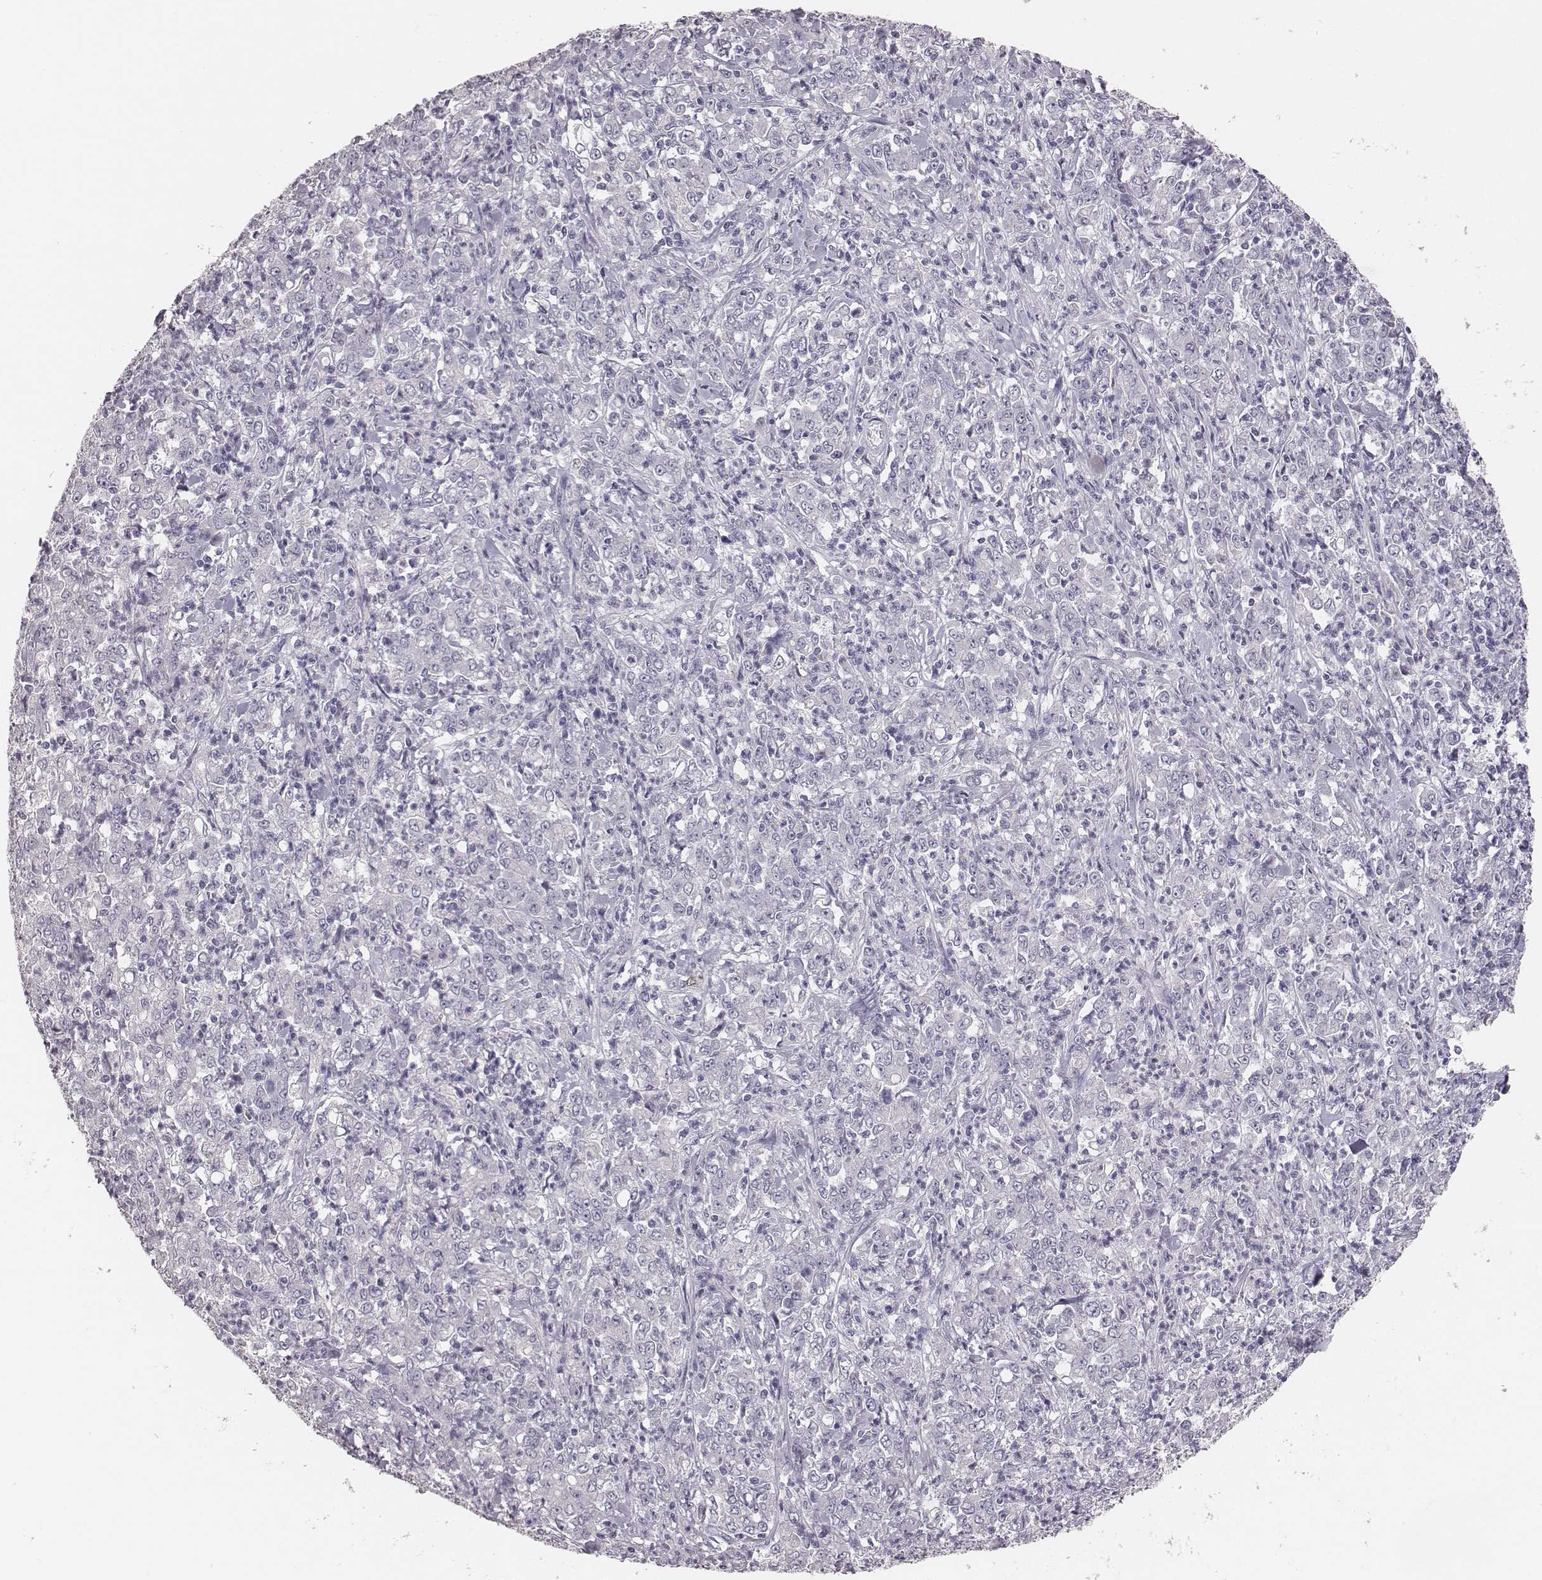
{"staining": {"intensity": "negative", "quantity": "none", "location": "none"}, "tissue": "stomach cancer", "cell_type": "Tumor cells", "image_type": "cancer", "snomed": [{"axis": "morphology", "description": "Adenocarcinoma, NOS"}, {"axis": "topography", "description": "Stomach, lower"}], "caption": "Tumor cells are negative for brown protein staining in stomach adenocarcinoma.", "gene": "MYH6", "patient": {"sex": "female", "age": 71}}